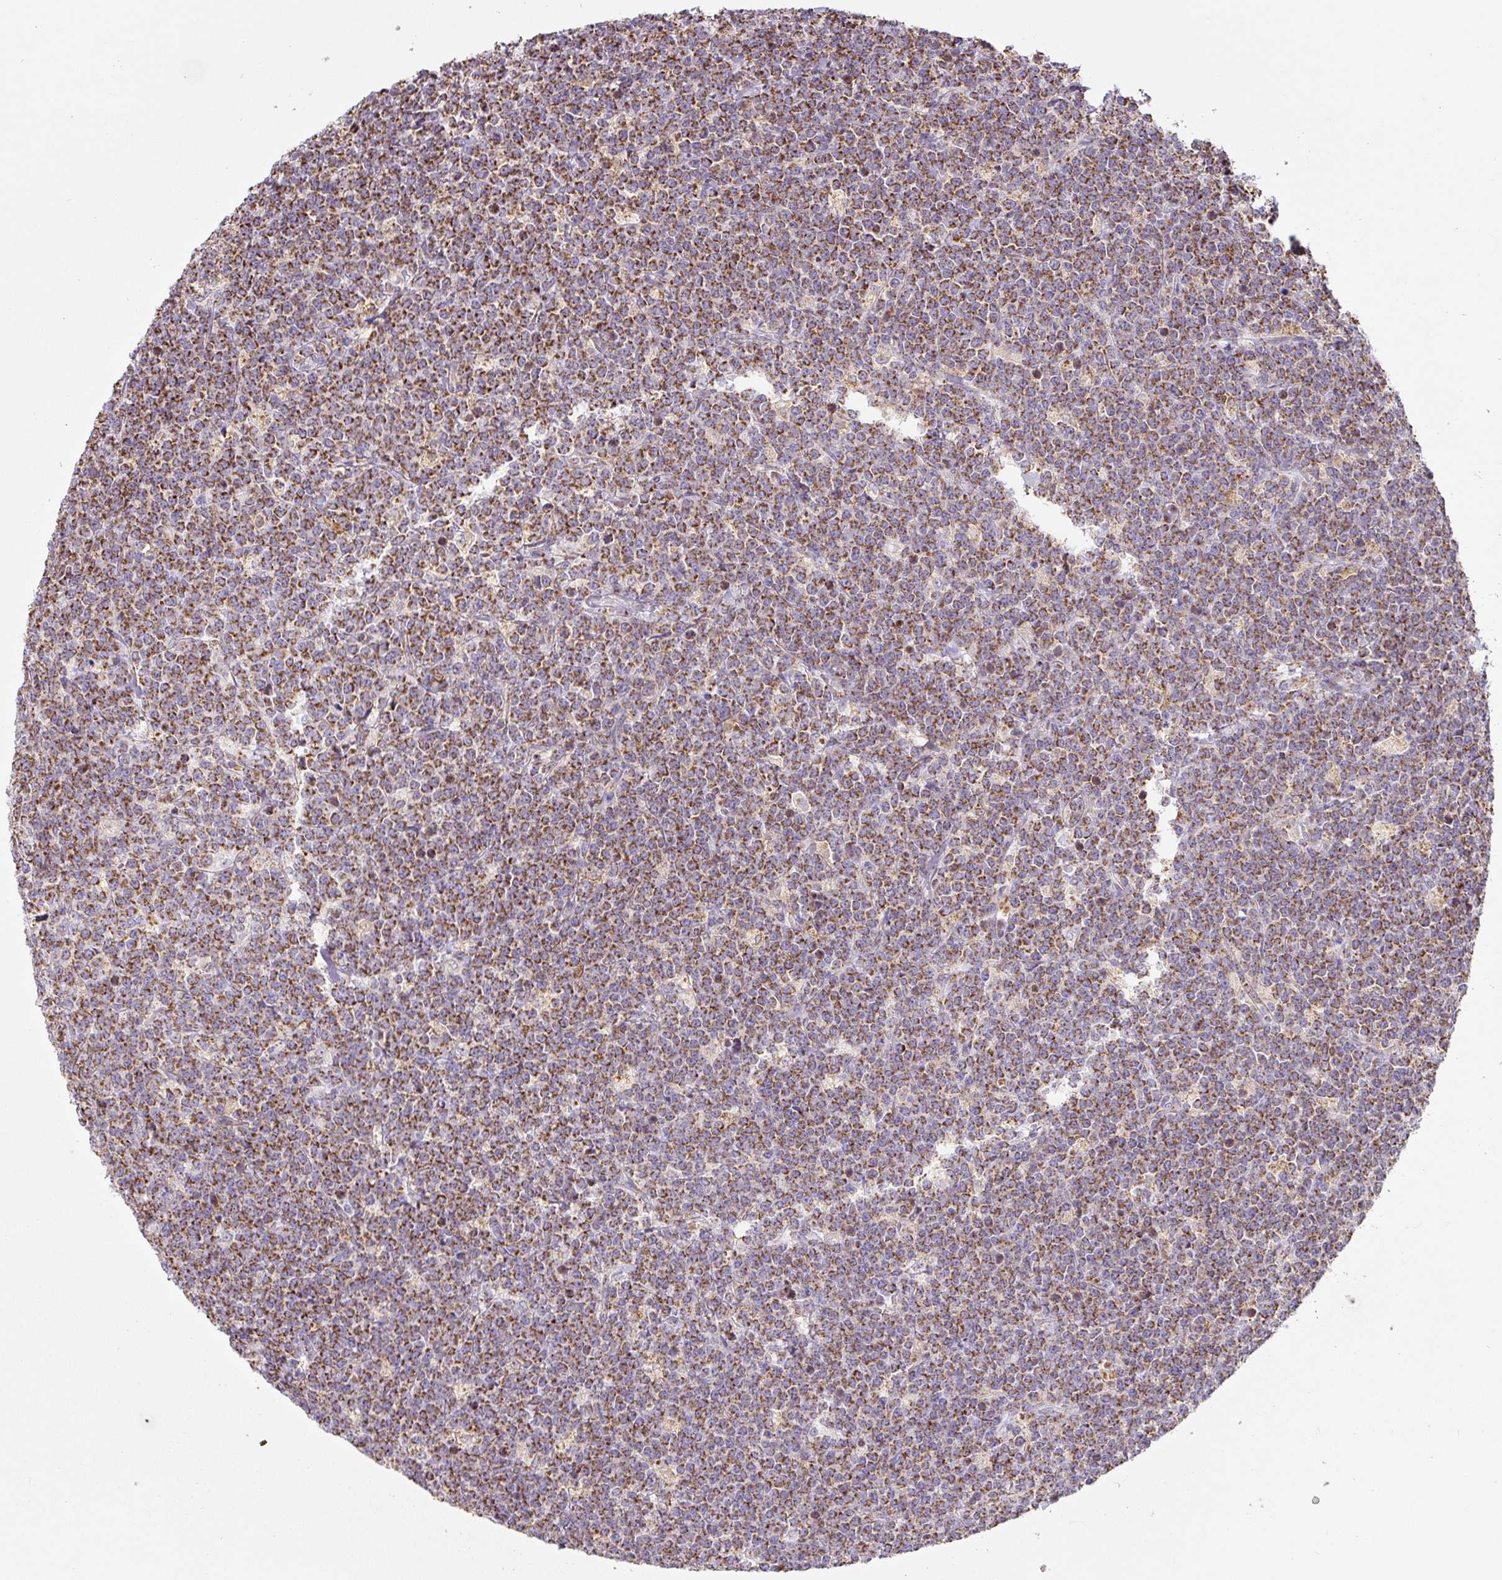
{"staining": {"intensity": "strong", "quantity": ">75%", "location": "cytoplasmic/membranous"}, "tissue": "lymphoma", "cell_type": "Tumor cells", "image_type": "cancer", "snomed": [{"axis": "morphology", "description": "Malignant lymphoma, non-Hodgkin's type, High grade"}, {"axis": "topography", "description": "Small intestine"}, {"axis": "topography", "description": "Colon"}], "caption": "This photomicrograph demonstrates IHC staining of malignant lymphoma, non-Hodgkin's type (high-grade), with high strong cytoplasmic/membranous staining in approximately >75% of tumor cells.", "gene": "MT-CO2", "patient": {"sex": "male", "age": 8}}